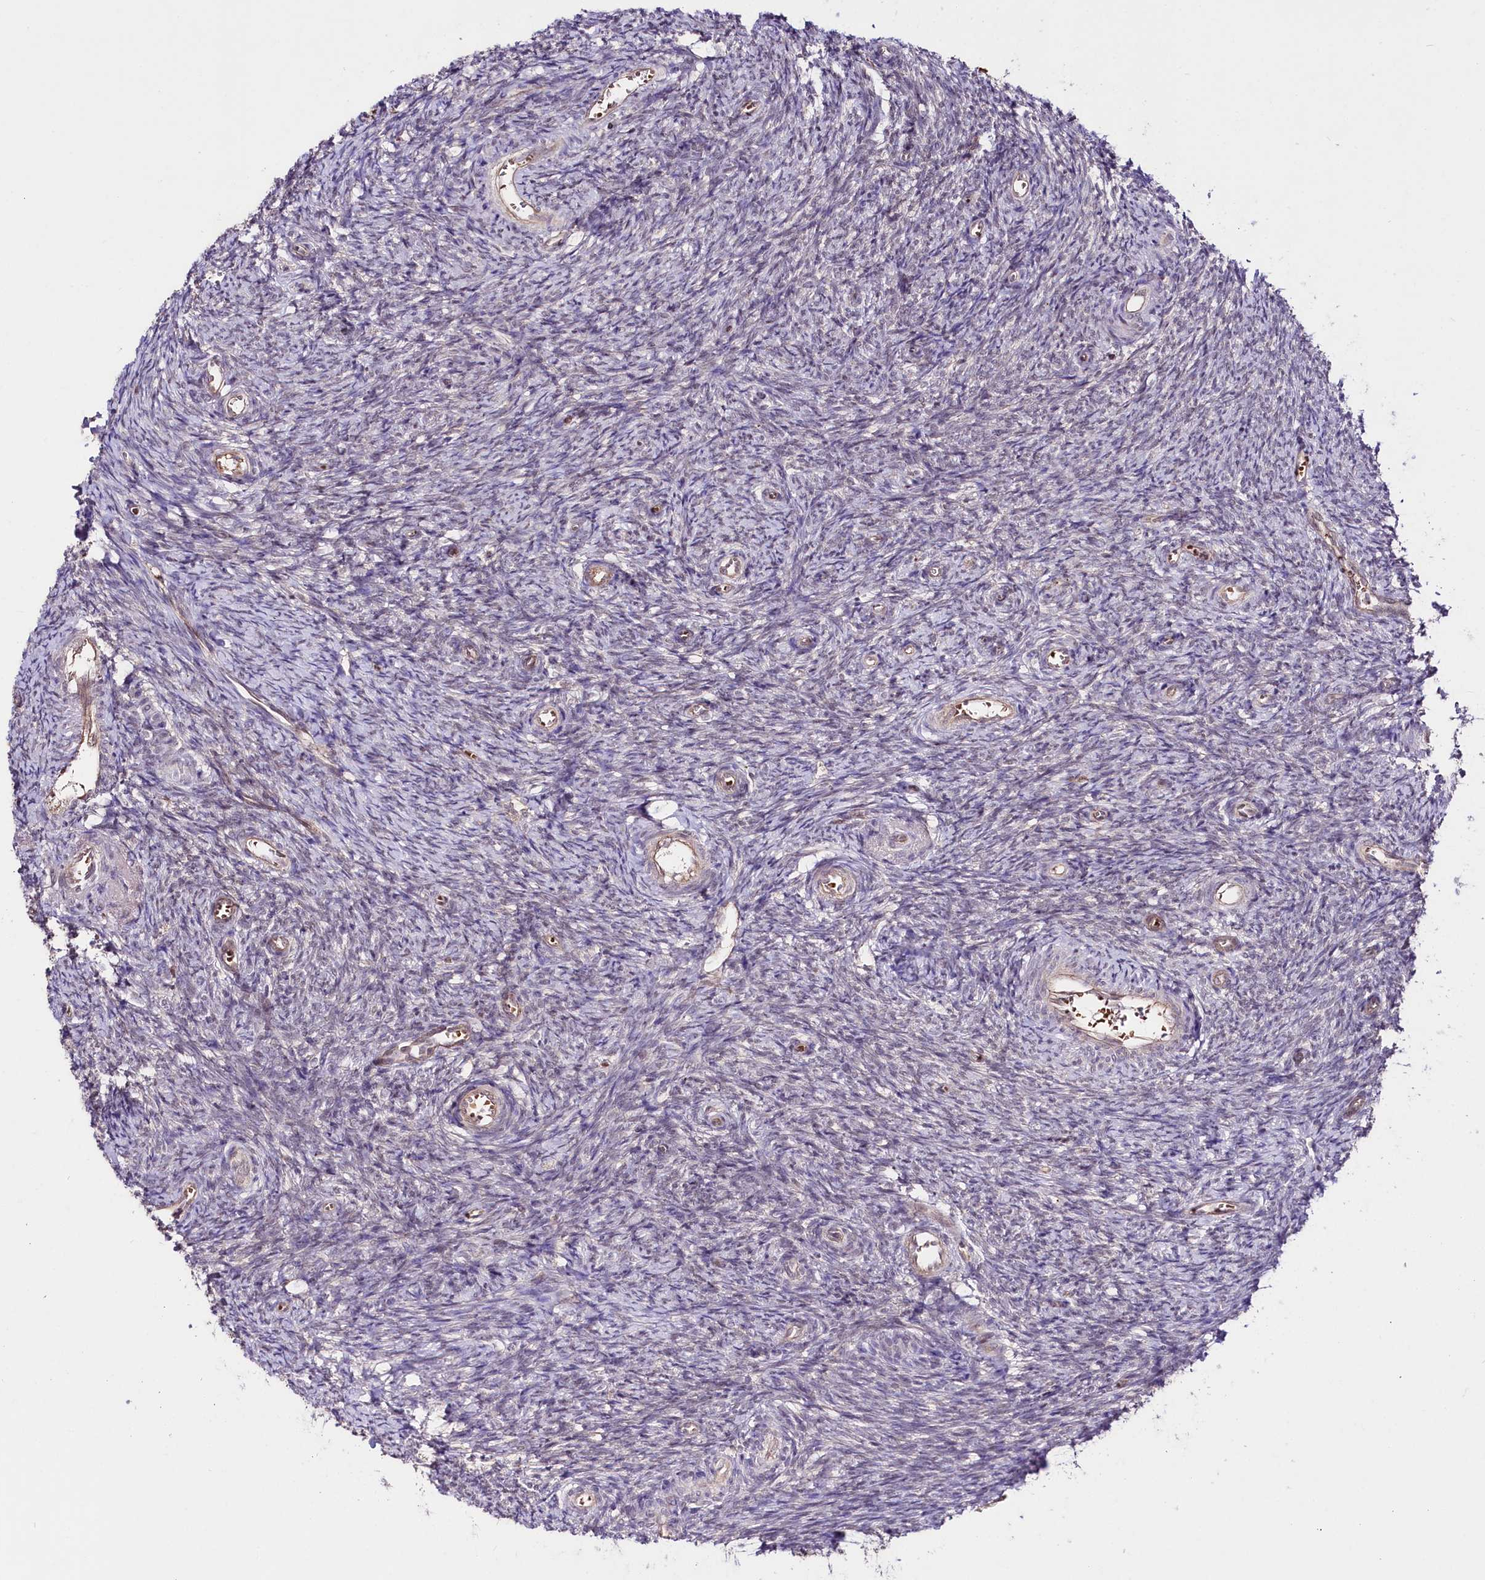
{"staining": {"intensity": "negative", "quantity": "none", "location": "none"}, "tissue": "ovary", "cell_type": "Ovarian stroma cells", "image_type": "normal", "snomed": [{"axis": "morphology", "description": "Normal tissue, NOS"}, {"axis": "topography", "description": "Ovary"}], "caption": "An IHC micrograph of normal ovary is shown. There is no staining in ovarian stroma cells of ovary.", "gene": "TAFAZZIN", "patient": {"sex": "female", "age": 44}}